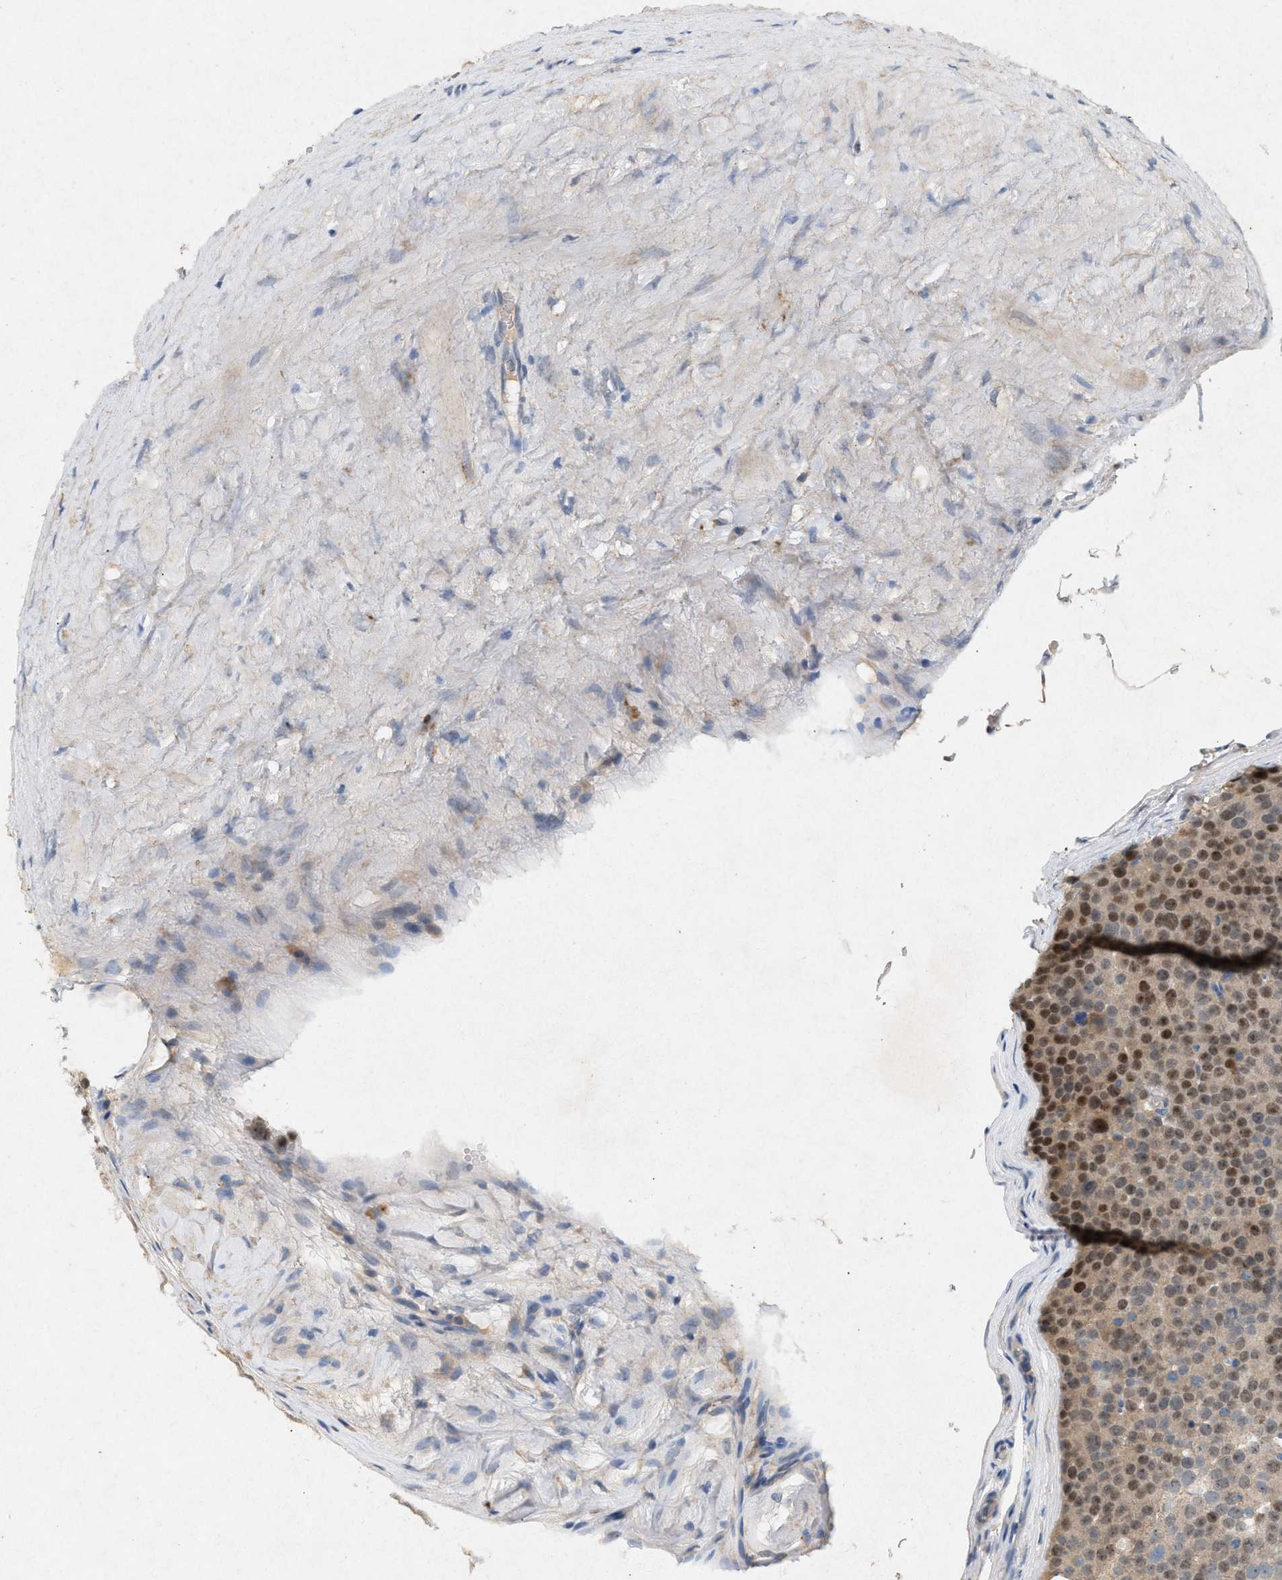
{"staining": {"intensity": "moderate", "quantity": ">75%", "location": "nuclear"}, "tissue": "testis cancer", "cell_type": "Tumor cells", "image_type": "cancer", "snomed": [{"axis": "morphology", "description": "Seminoma, NOS"}, {"axis": "topography", "description": "Testis"}], "caption": "This histopathology image shows immunohistochemistry (IHC) staining of human testis cancer (seminoma), with medium moderate nuclear expression in about >75% of tumor cells.", "gene": "DCAF7", "patient": {"sex": "male", "age": 71}}